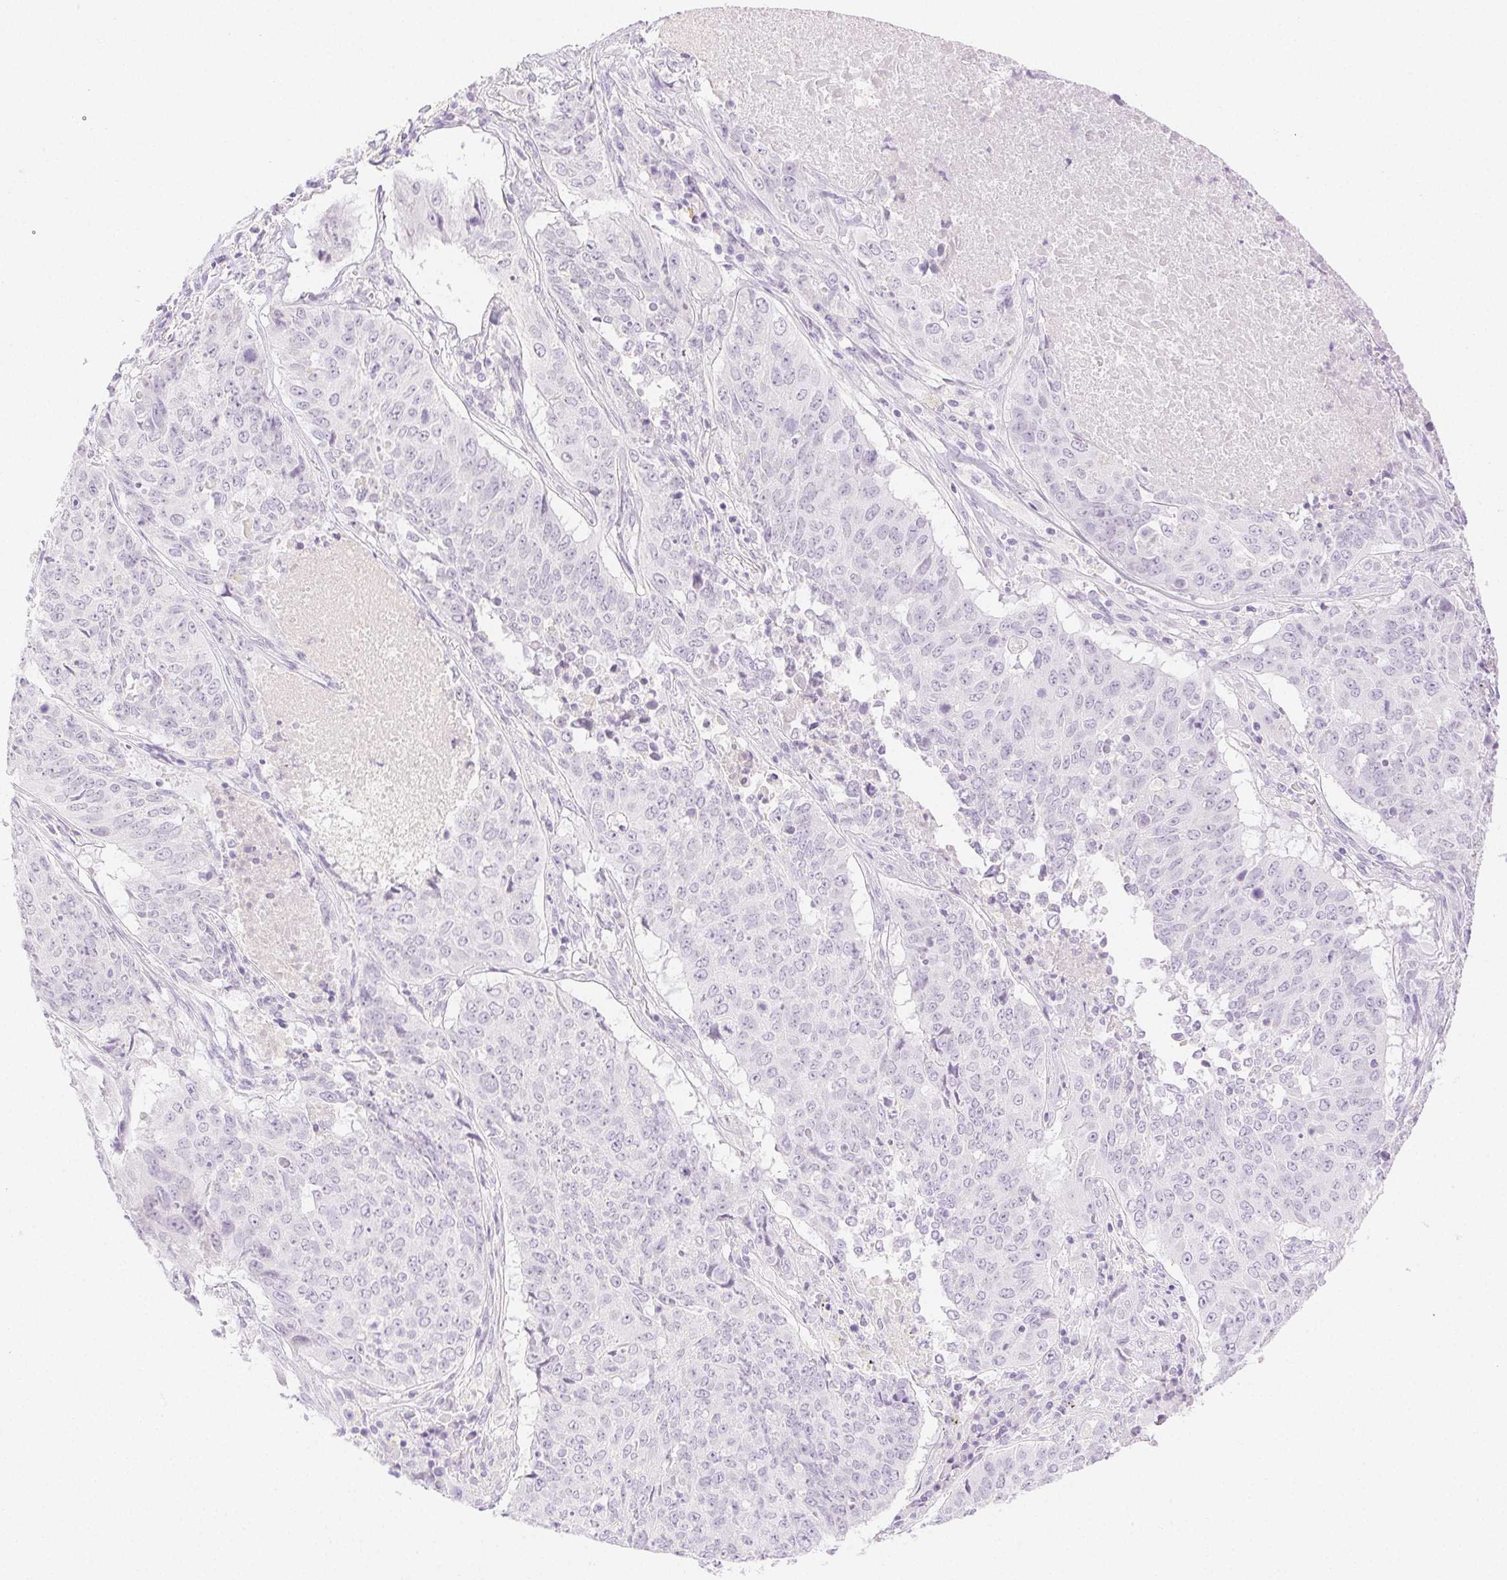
{"staining": {"intensity": "negative", "quantity": "none", "location": "none"}, "tissue": "lung cancer", "cell_type": "Tumor cells", "image_type": "cancer", "snomed": [{"axis": "morphology", "description": "Normal tissue, NOS"}, {"axis": "morphology", "description": "Squamous cell carcinoma, NOS"}, {"axis": "topography", "description": "Bronchus"}, {"axis": "topography", "description": "Lung"}], "caption": "Lung cancer stained for a protein using immunohistochemistry (IHC) reveals no expression tumor cells.", "gene": "SPACA4", "patient": {"sex": "male", "age": 64}}